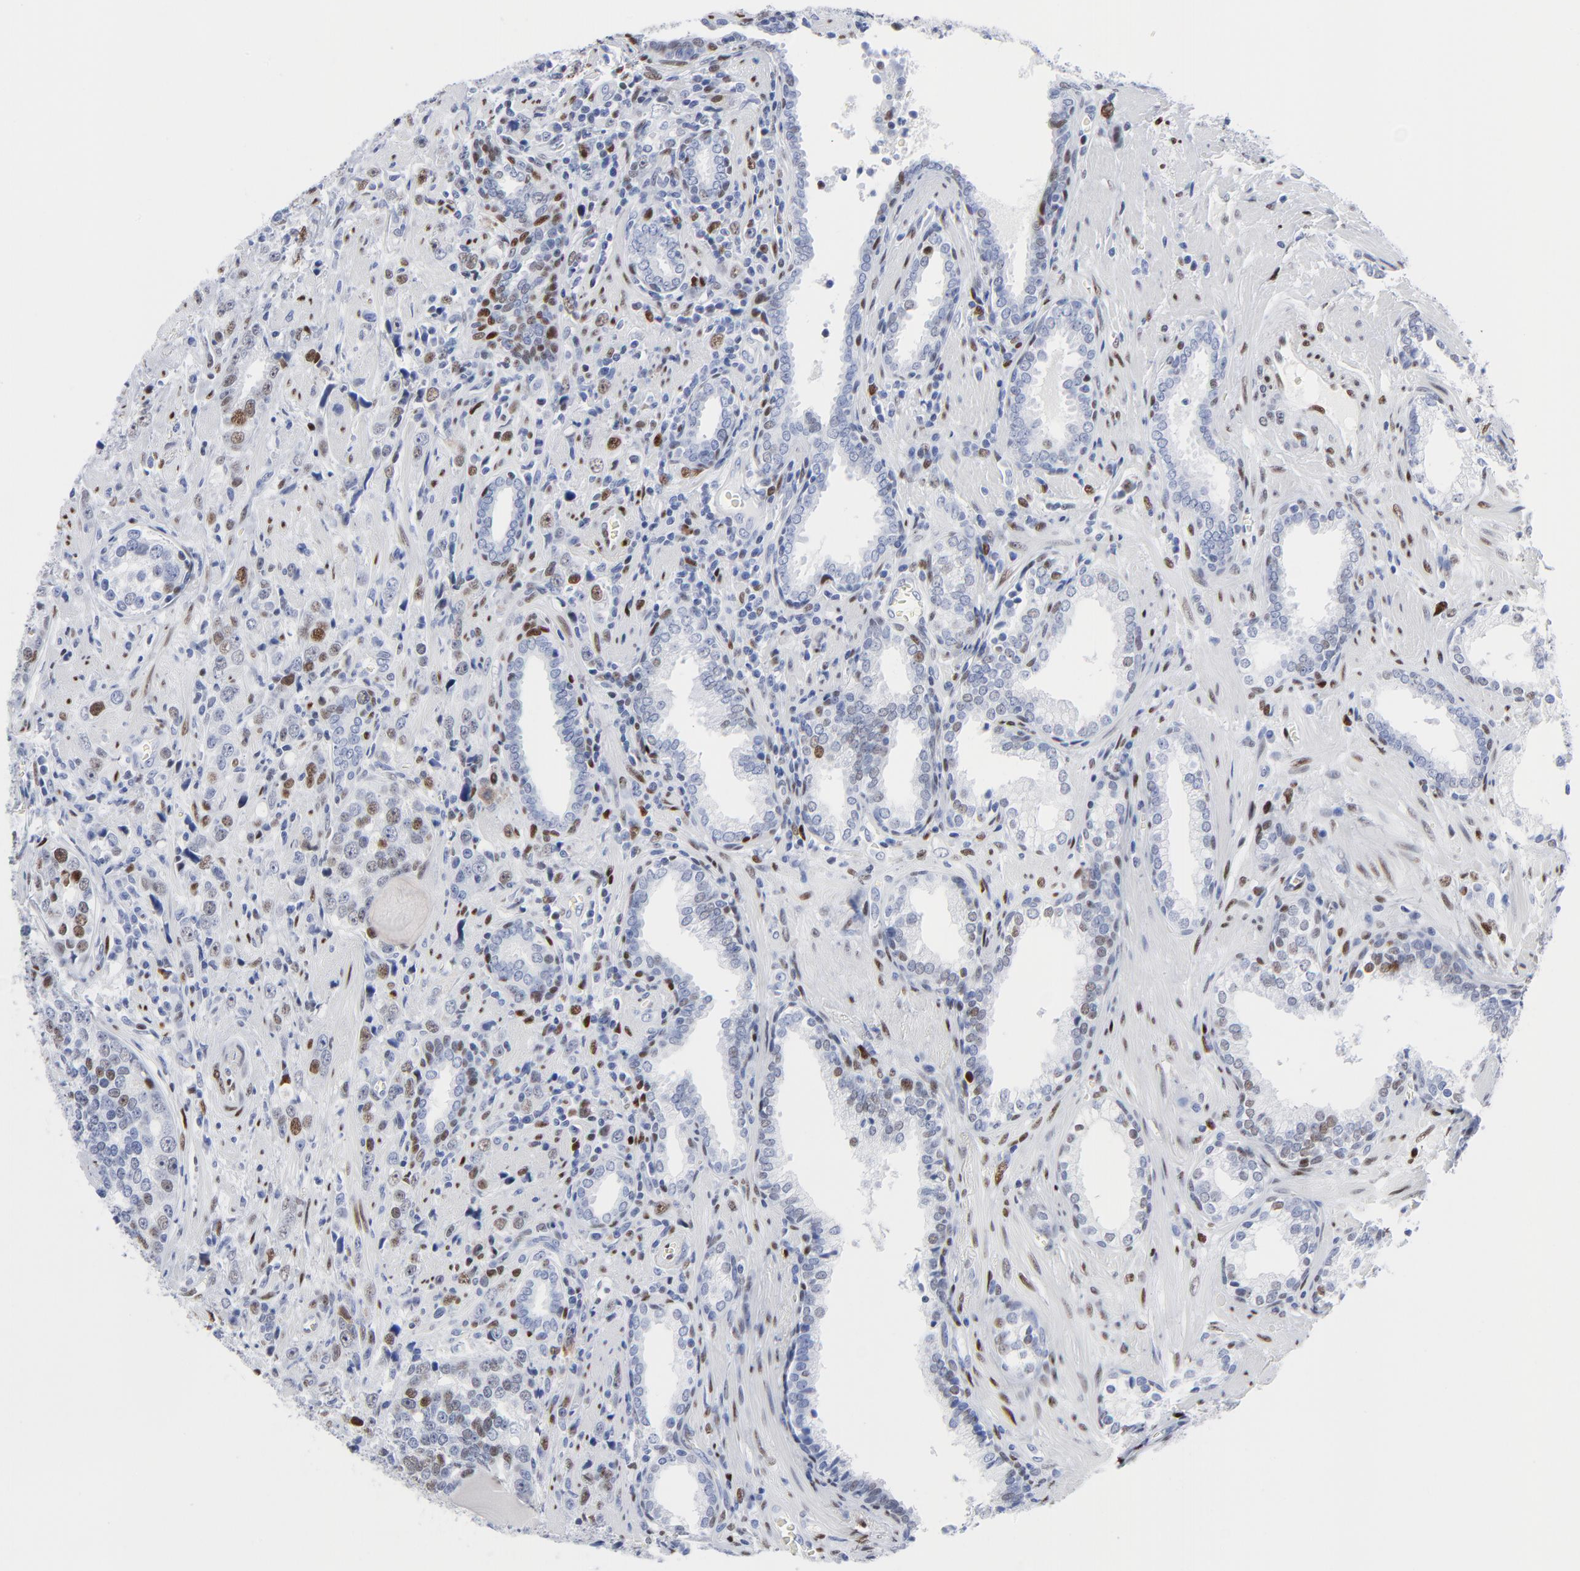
{"staining": {"intensity": "moderate", "quantity": "<25%", "location": "nuclear"}, "tissue": "prostate cancer", "cell_type": "Tumor cells", "image_type": "cancer", "snomed": [{"axis": "morphology", "description": "Adenocarcinoma, High grade"}, {"axis": "topography", "description": "Prostate"}], "caption": "A low amount of moderate nuclear expression is present in approximately <25% of tumor cells in prostate cancer tissue.", "gene": "JUN", "patient": {"sex": "male", "age": 71}}